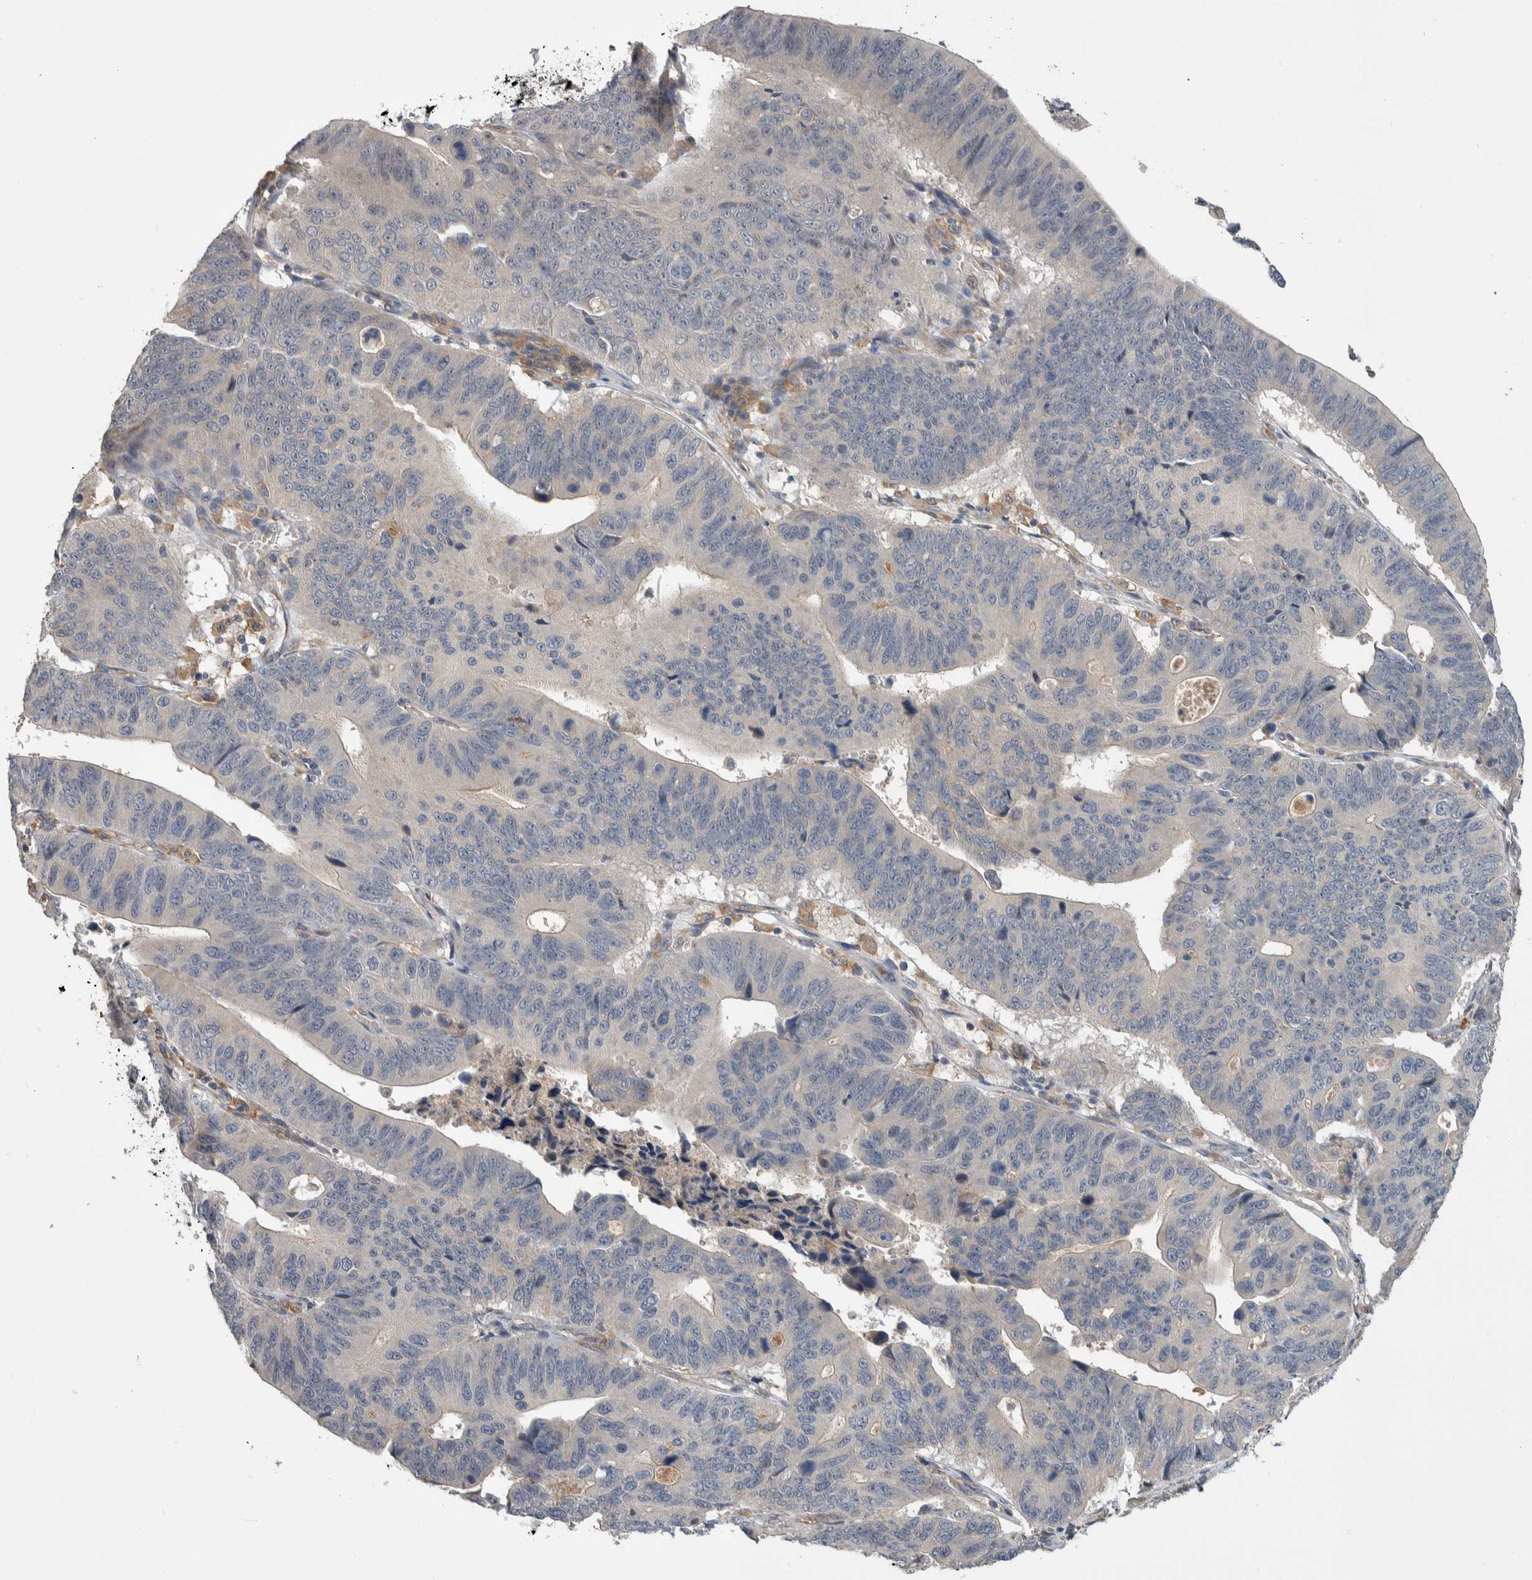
{"staining": {"intensity": "negative", "quantity": "none", "location": "none"}, "tissue": "stomach cancer", "cell_type": "Tumor cells", "image_type": "cancer", "snomed": [{"axis": "morphology", "description": "Adenocarcinoma, NOS"}, {"axis": "topography", "description": "Stomach"}], "caption": "DAB immunohistochemical staining of stomach cancer shows no significant positivity in tumor cells. (DAB immunohistochemistry (IHC), high magnification).", "gene": "PRDM4", "patient": {"sex": "male", "age": 59}}